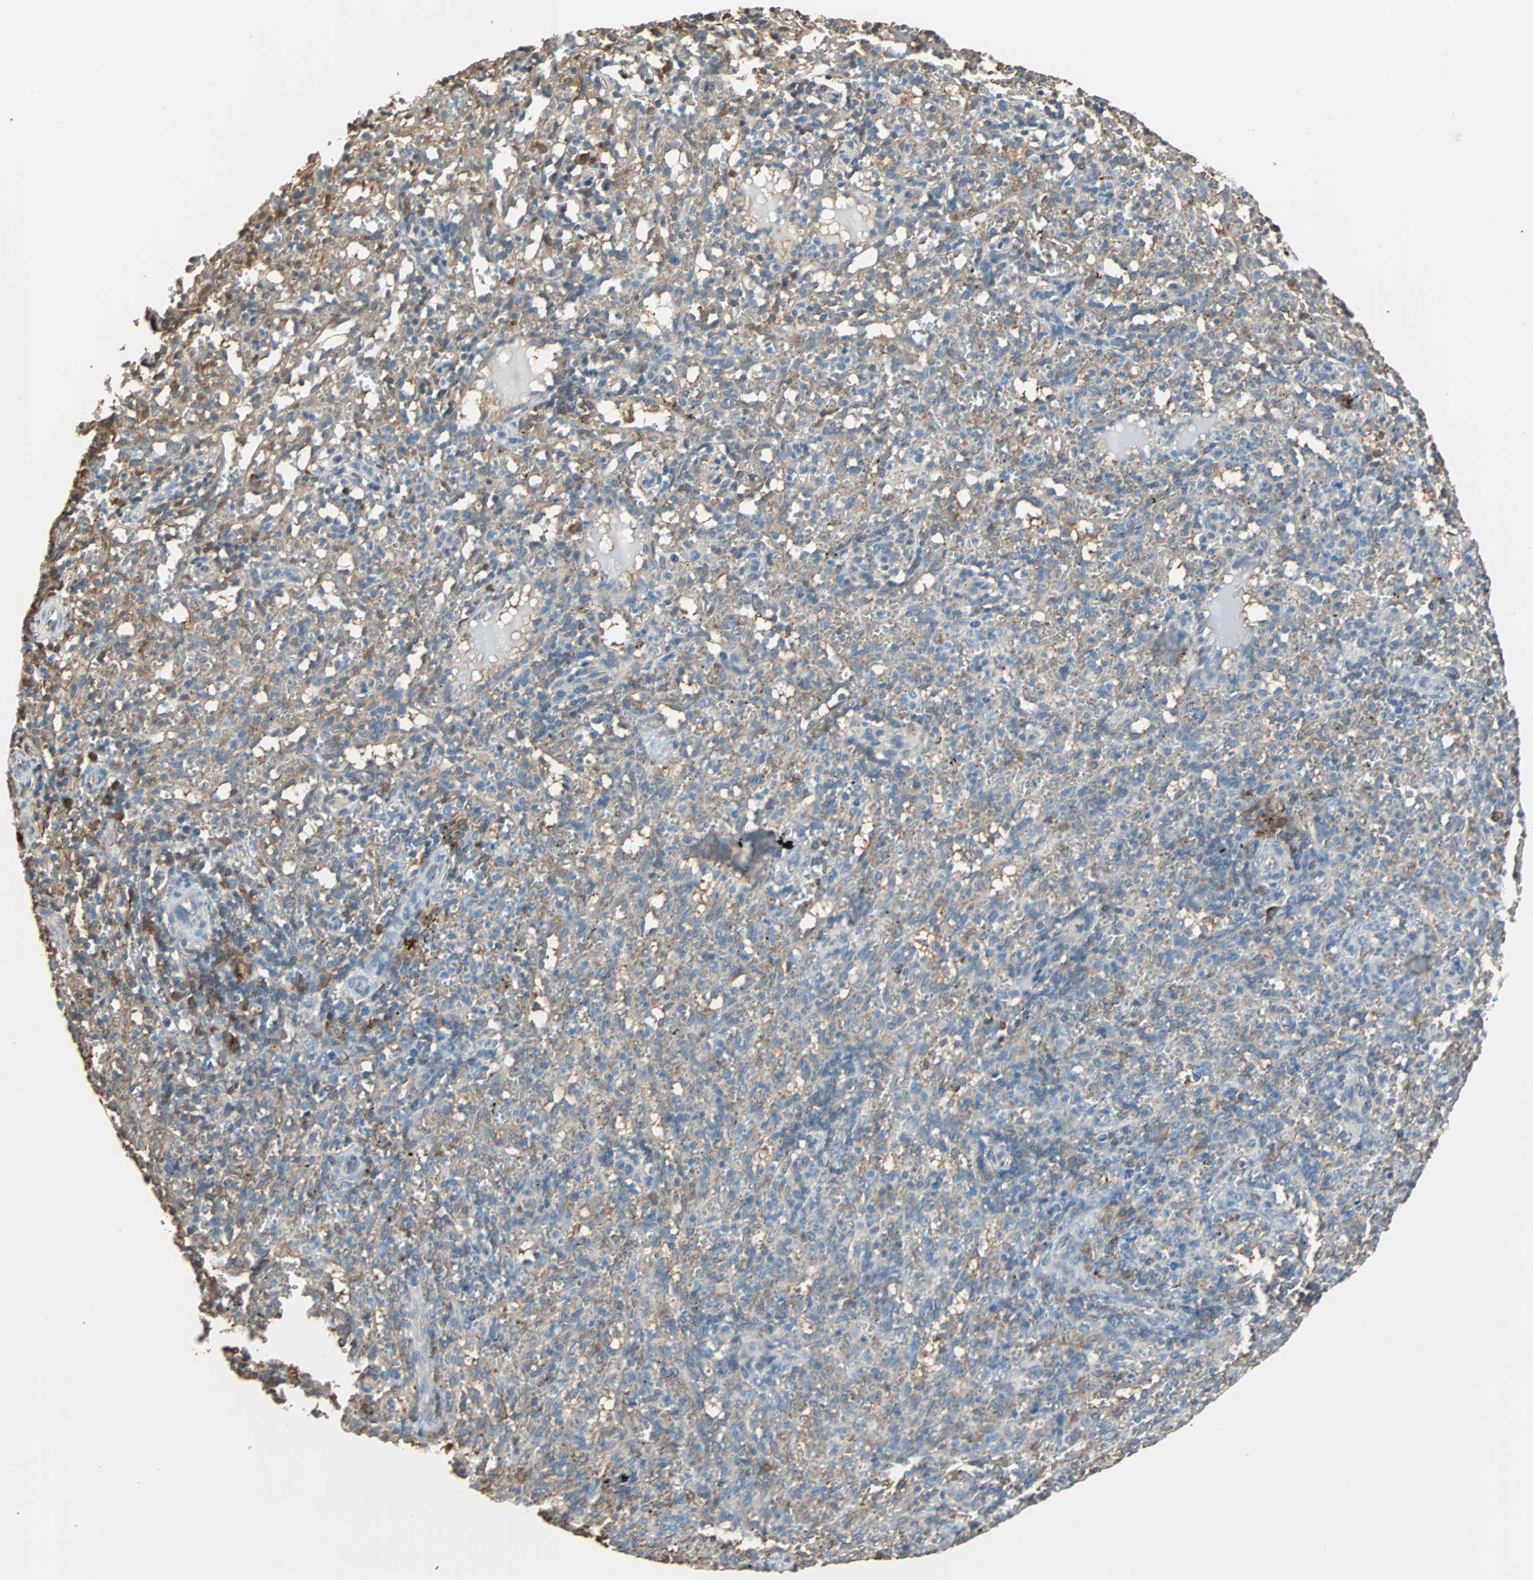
{"staining": {"intensity": "moderate", "quantity": "<25%", "location": "cytoplasmic/membranous"}, "tissue": "spleen", "cell_type": "Cells in red pulp", "image_type": "normal", "snomed": [{"axis": "morphology", "description": "Normal tissue, NOS"}, {"axis": "topography", "description": "Spleen"}], "caption": "Moderate cytoplasmic/membranous staining for a protein is appreciated in about <25% of cells in red pulp of benign spleen using immunohistochemistry (IHC).", "gene": "PRDX1", "patient": {"sex": "female", "age": 10}}